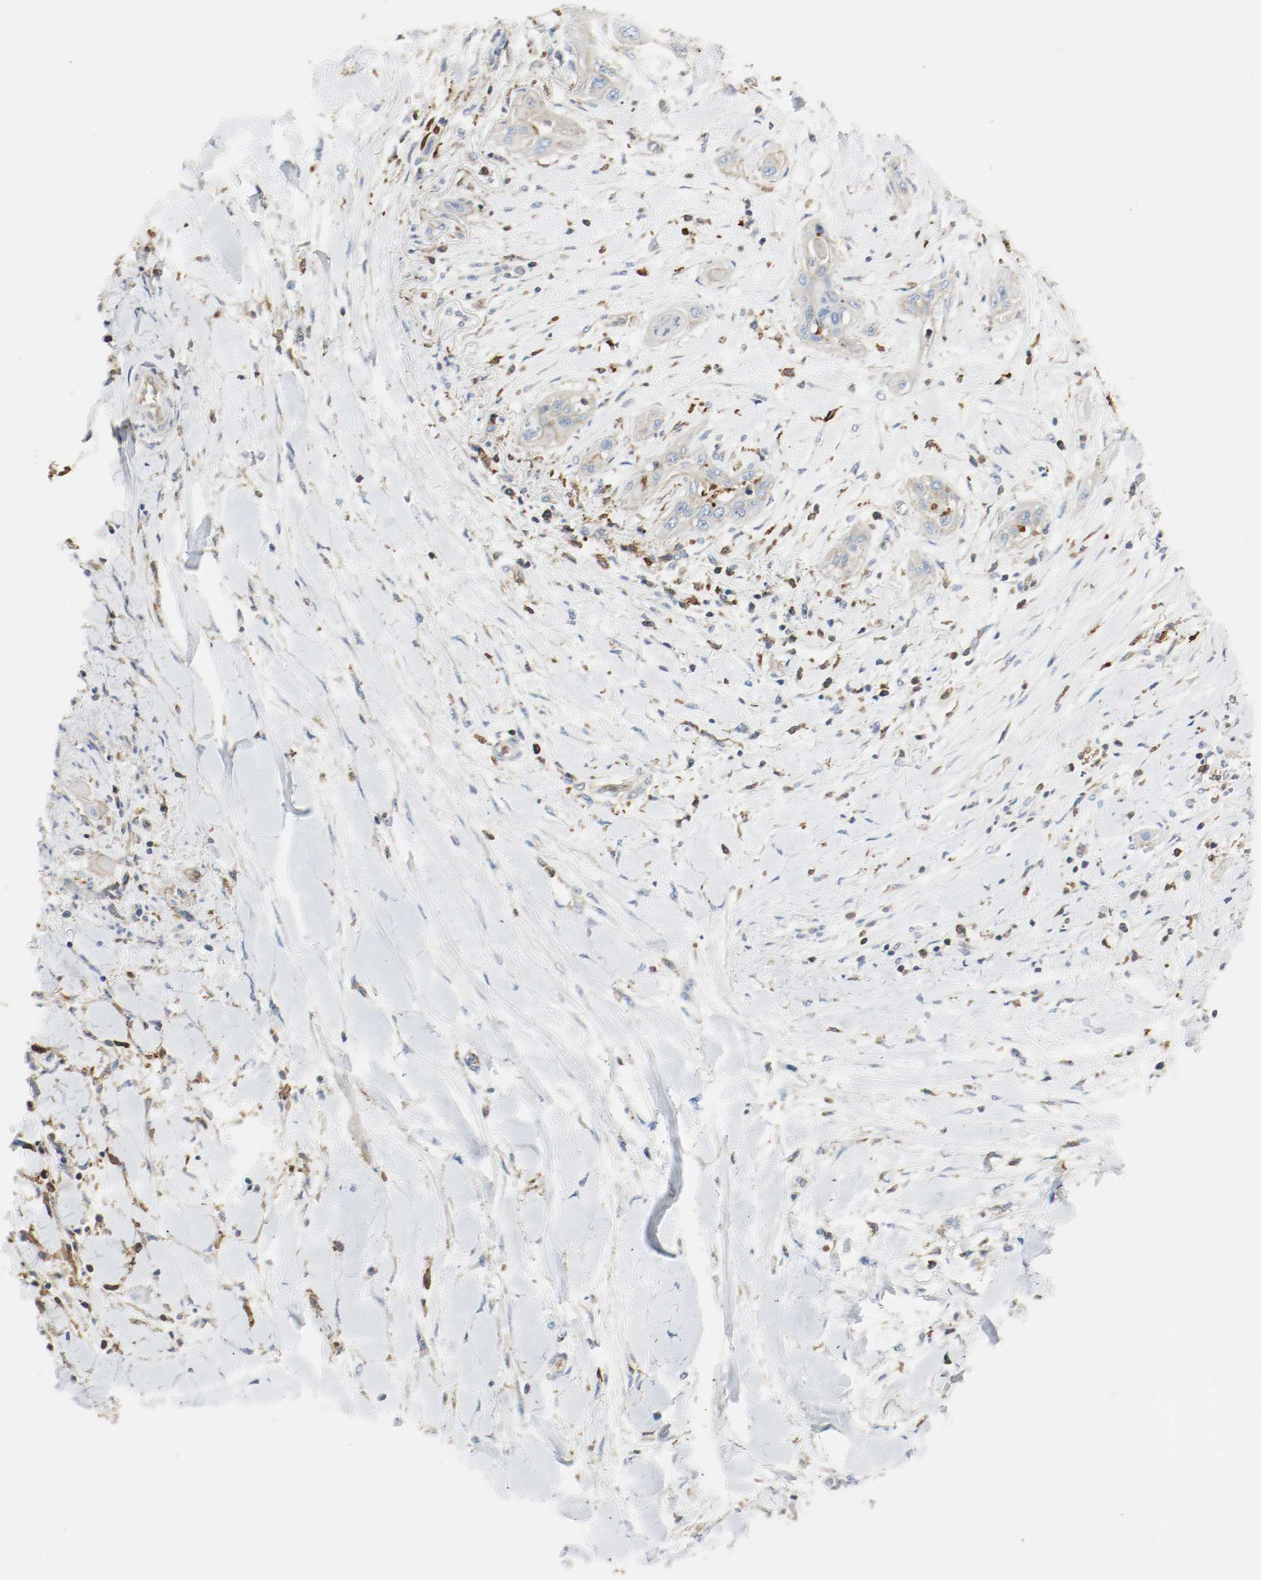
{"staining": {"intensity": "weak", "quantity": "25%-75%", "location": "cytoplasmic/membranous"}, "tissue": "lung cancer", "cell_type": "Tumor cells", "image_type": "cancer", "snomed": [{"axis": "morphology", "description": "Squamous cell carcinoma, NOS"}, {"axis": "topography", "description": "Lung"}], "caption": "A brown stain shows weak cytoplasmic/membranous staining of a protein in human lung squamous cell carcinoma tumor cells.", "gene": "ARPC1B", "patient": {"sex": "female", "age": 47}}